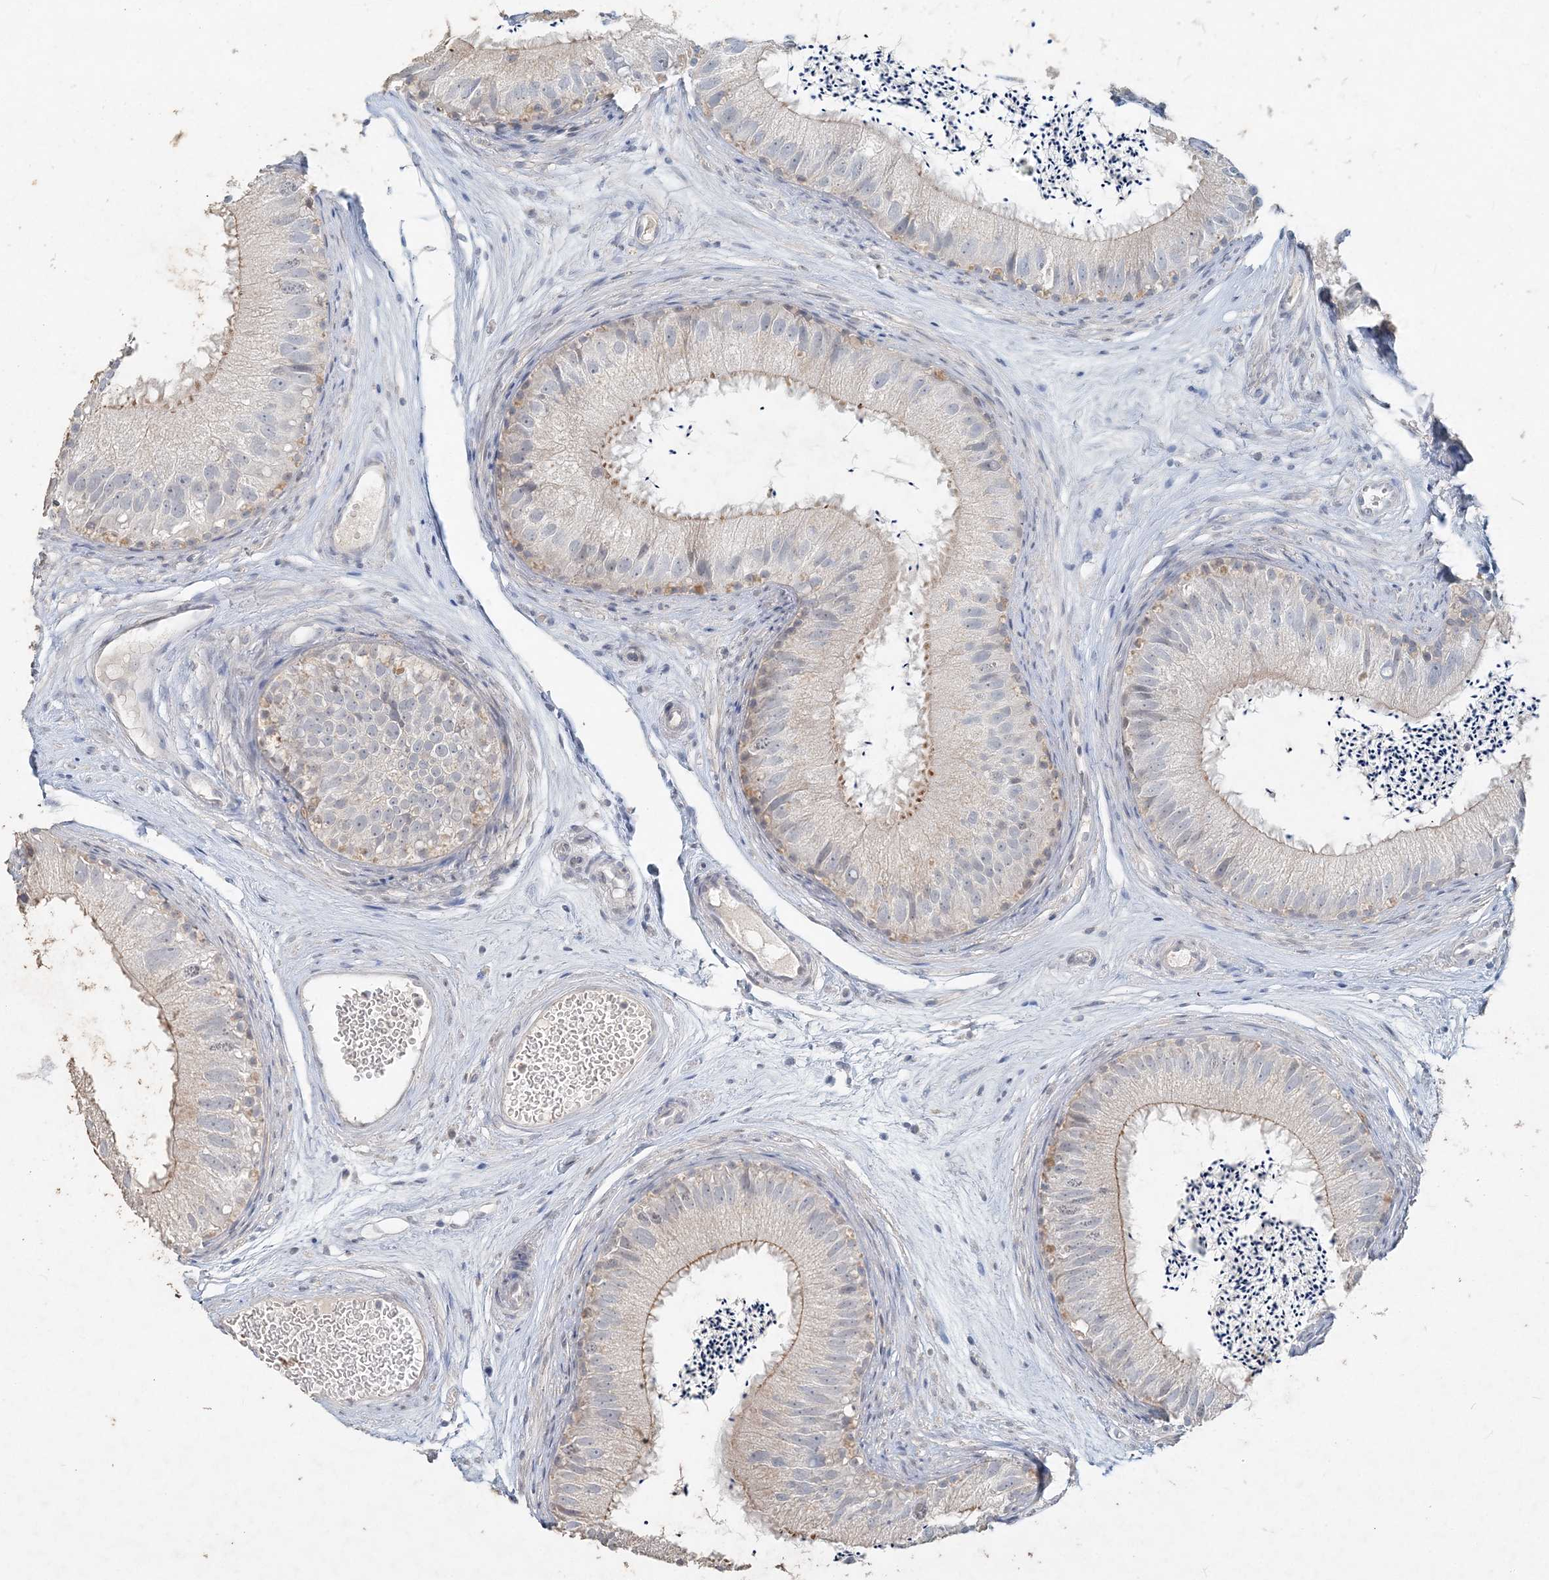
{"staining": {"intensity": "moderate", "quantity": "<25%", "location": "cytoplasmic/membranous"}, "tissue": "epididymis", "cell_type": "Glandular cells", "image_type": "normal", "snomed": [{"axis": "morphology", "description": "Normal tissue, NOS"}, {"axis": "topography", "description": "Epididymis"}], "caption": "Epididymis stained with DAB (3,3'-diaminobenzidine) IHC shows low levels of moderate cytoplasmic/membranous positivity in about <25% of glandular cells. The staining is performed using DAB (3,3'-diaminobenzidine) brown chromogen to label protein expression. The nuclei are counter-stained blue using hematoxylin.", "gene": "DNAH5", "patient": {"sex": "male", "age": 77}}